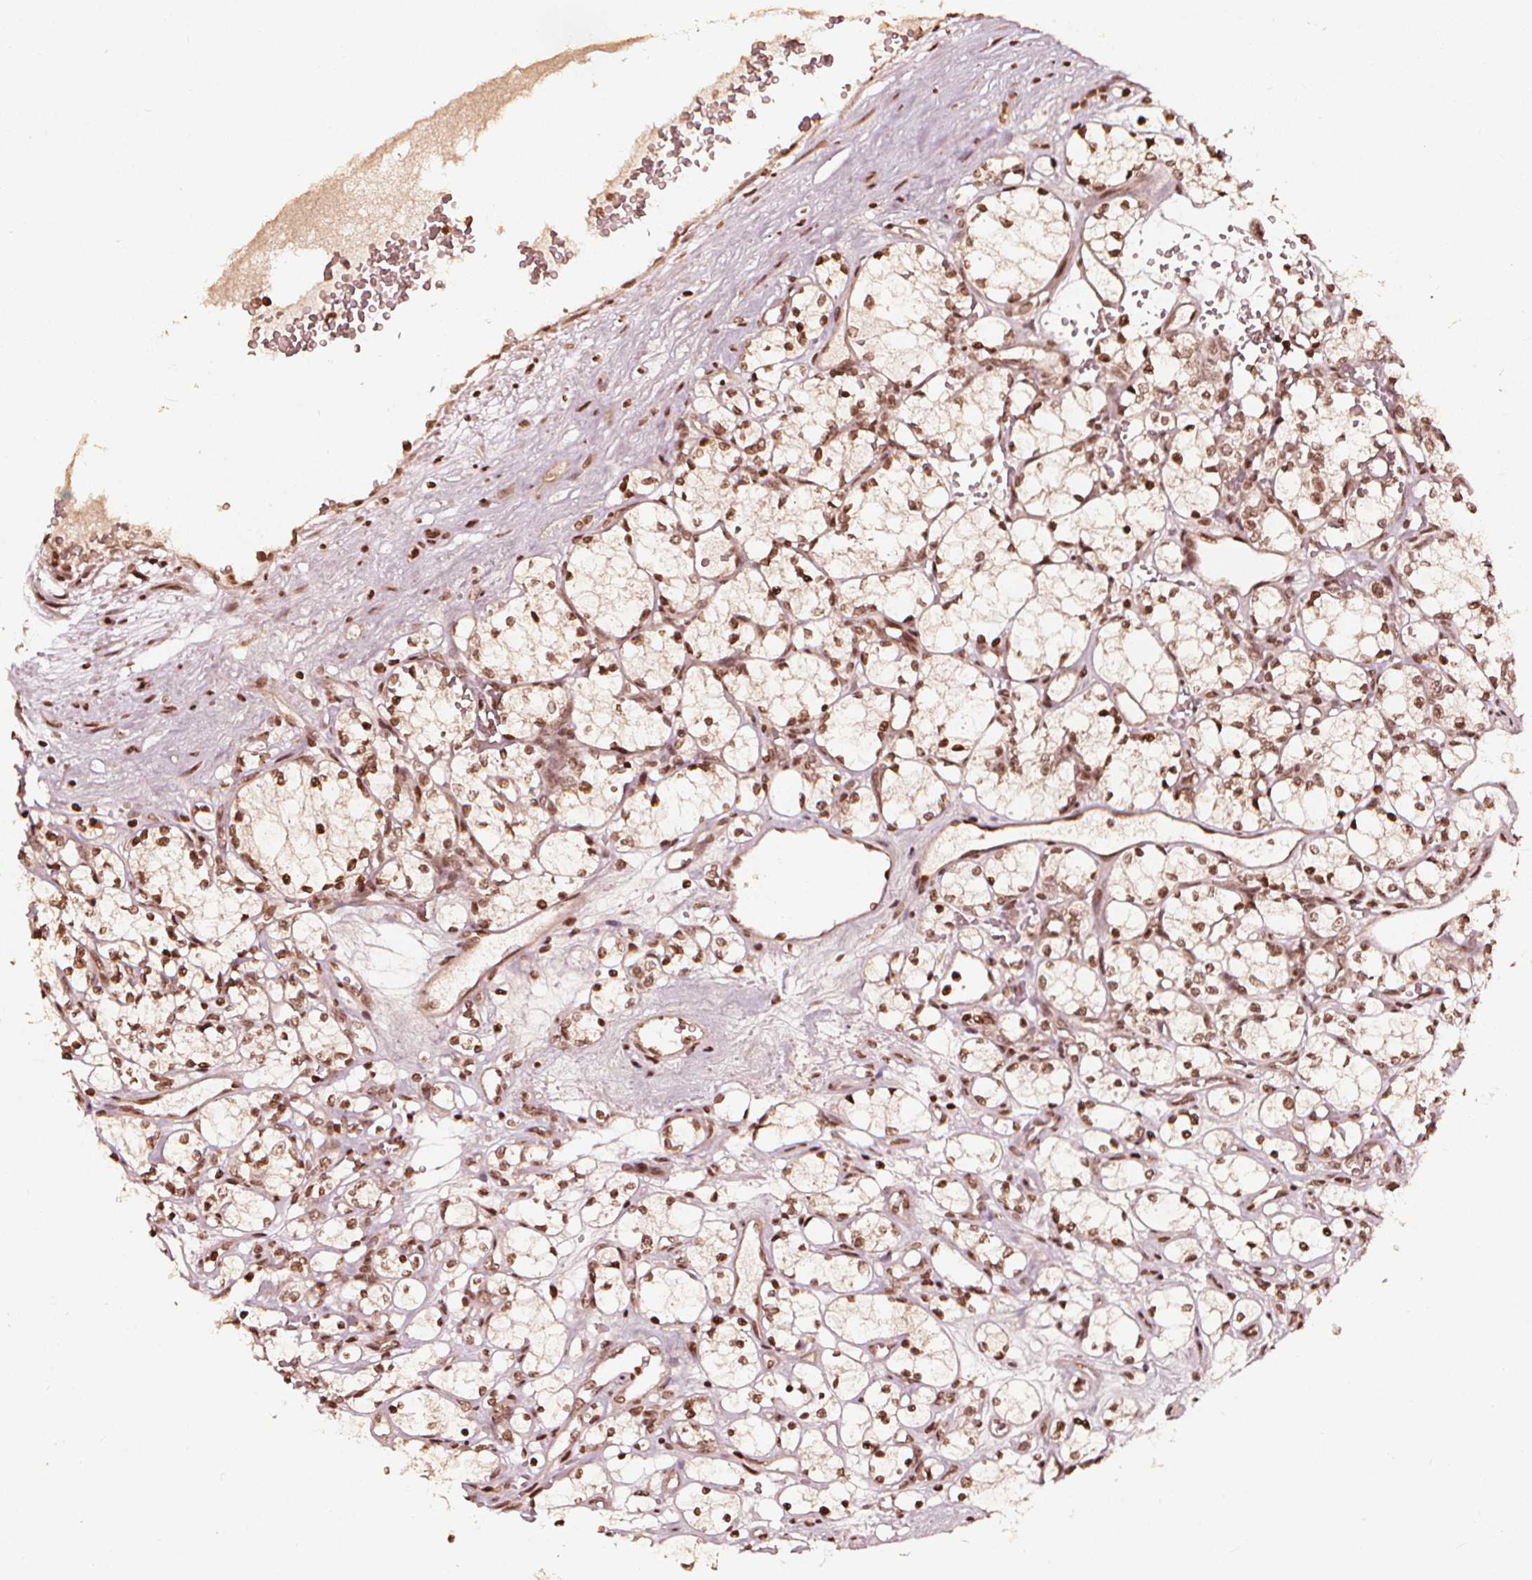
{"staining": {"intensity": "moderate", "quantity": ">75%", "location": "nuclear"}, "tissue": "renal cancer", "cell_type": "Tumor cells", "image_type": "cancer", "snomed": [{"axis": "morphology", "description": "Adenocarcinoma, NOS"}, {"axis": "topography", "description": "Kidney"}], "caption": "High-magnification brightfield microscopy of renal cancer stained with DAB (3,3'-diaminobenzidine) (brown) and counterstained with hematoxylin (blue). tumor cells exhibit moderate nuclear expression is seen in about>75% of cells.", "gene": "H3C14", "patient": {"sex": "female", "age": 69}}